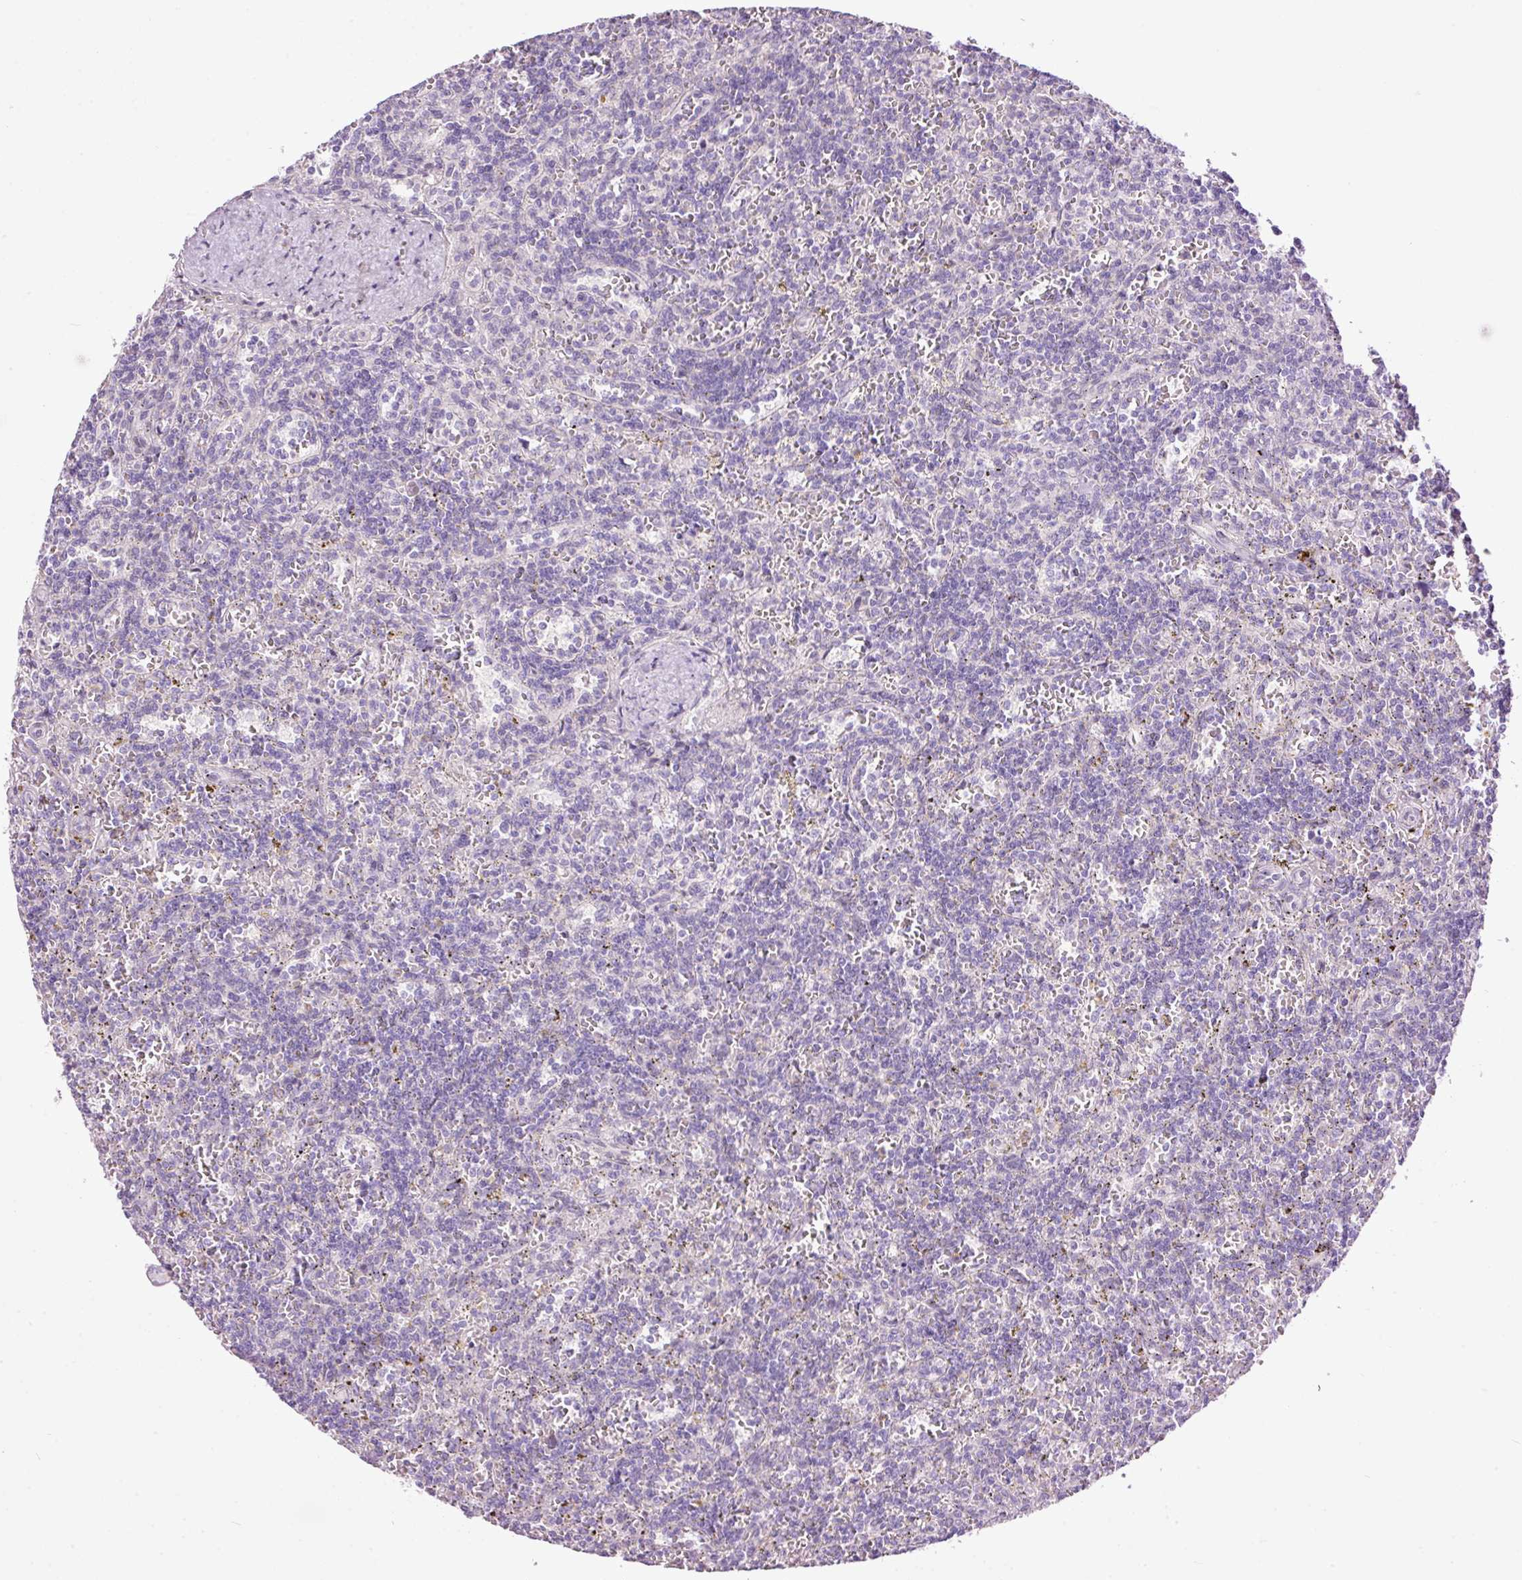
{"staining": {"intensity": "negative", "quantity": "none", "location": "none"}, "tissue": "lymphoma", "cell_type": "Tumor cells", "image_type": "cancer", "snomed": [{"axis": "morphology", "description": "Malignant lymphoma, non-Hodgkin's type, Low grade"}, {"axis": "topography", "description": "Spleen"}], "caption": "Immunohistochemistry histopathology image of neoplastic tissue: human lymphoma stained with DAB shows no significant protein staining in tumor cells.", "gene": "FCRL4", "patient": {"sex": "male", "age": 73}}